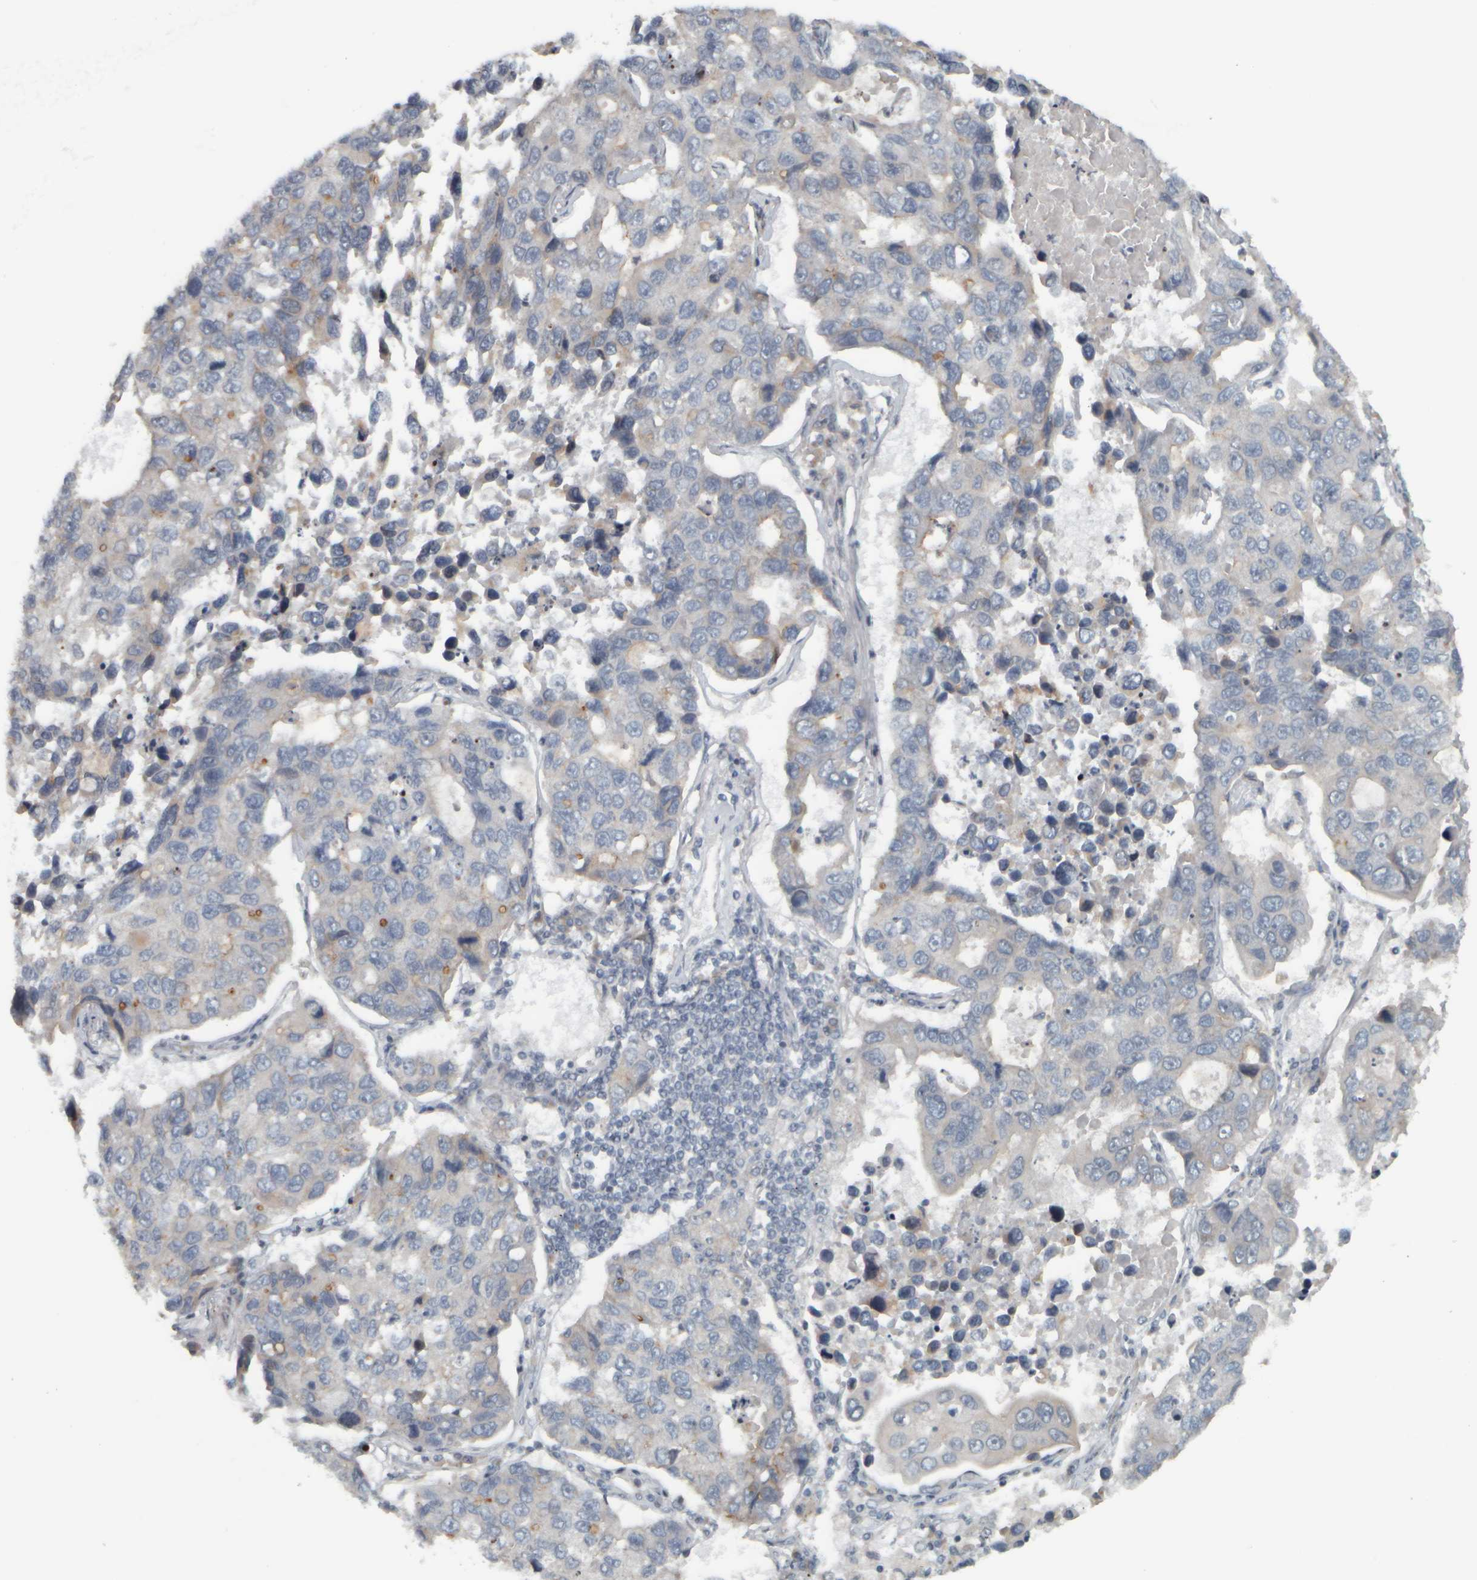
{"staining": {"intensity": "negative", "quantity": "none", "location": "none"}, "tissue": "lung cancer", "cell_type": "Tumor cells", "image_type": "cancer", "snomed": [{"axis": "morphology", "description": "Adenocarcinoma, NOS"}, {"axis": "topography", "description": "Lung"}], "caption": "Immunohistochemical staining of lung adenocarcinoma exhibits no significant positivity in tumor cells.", "gene": "NAPG", "patient": {"sex": "male", "age": 64}}